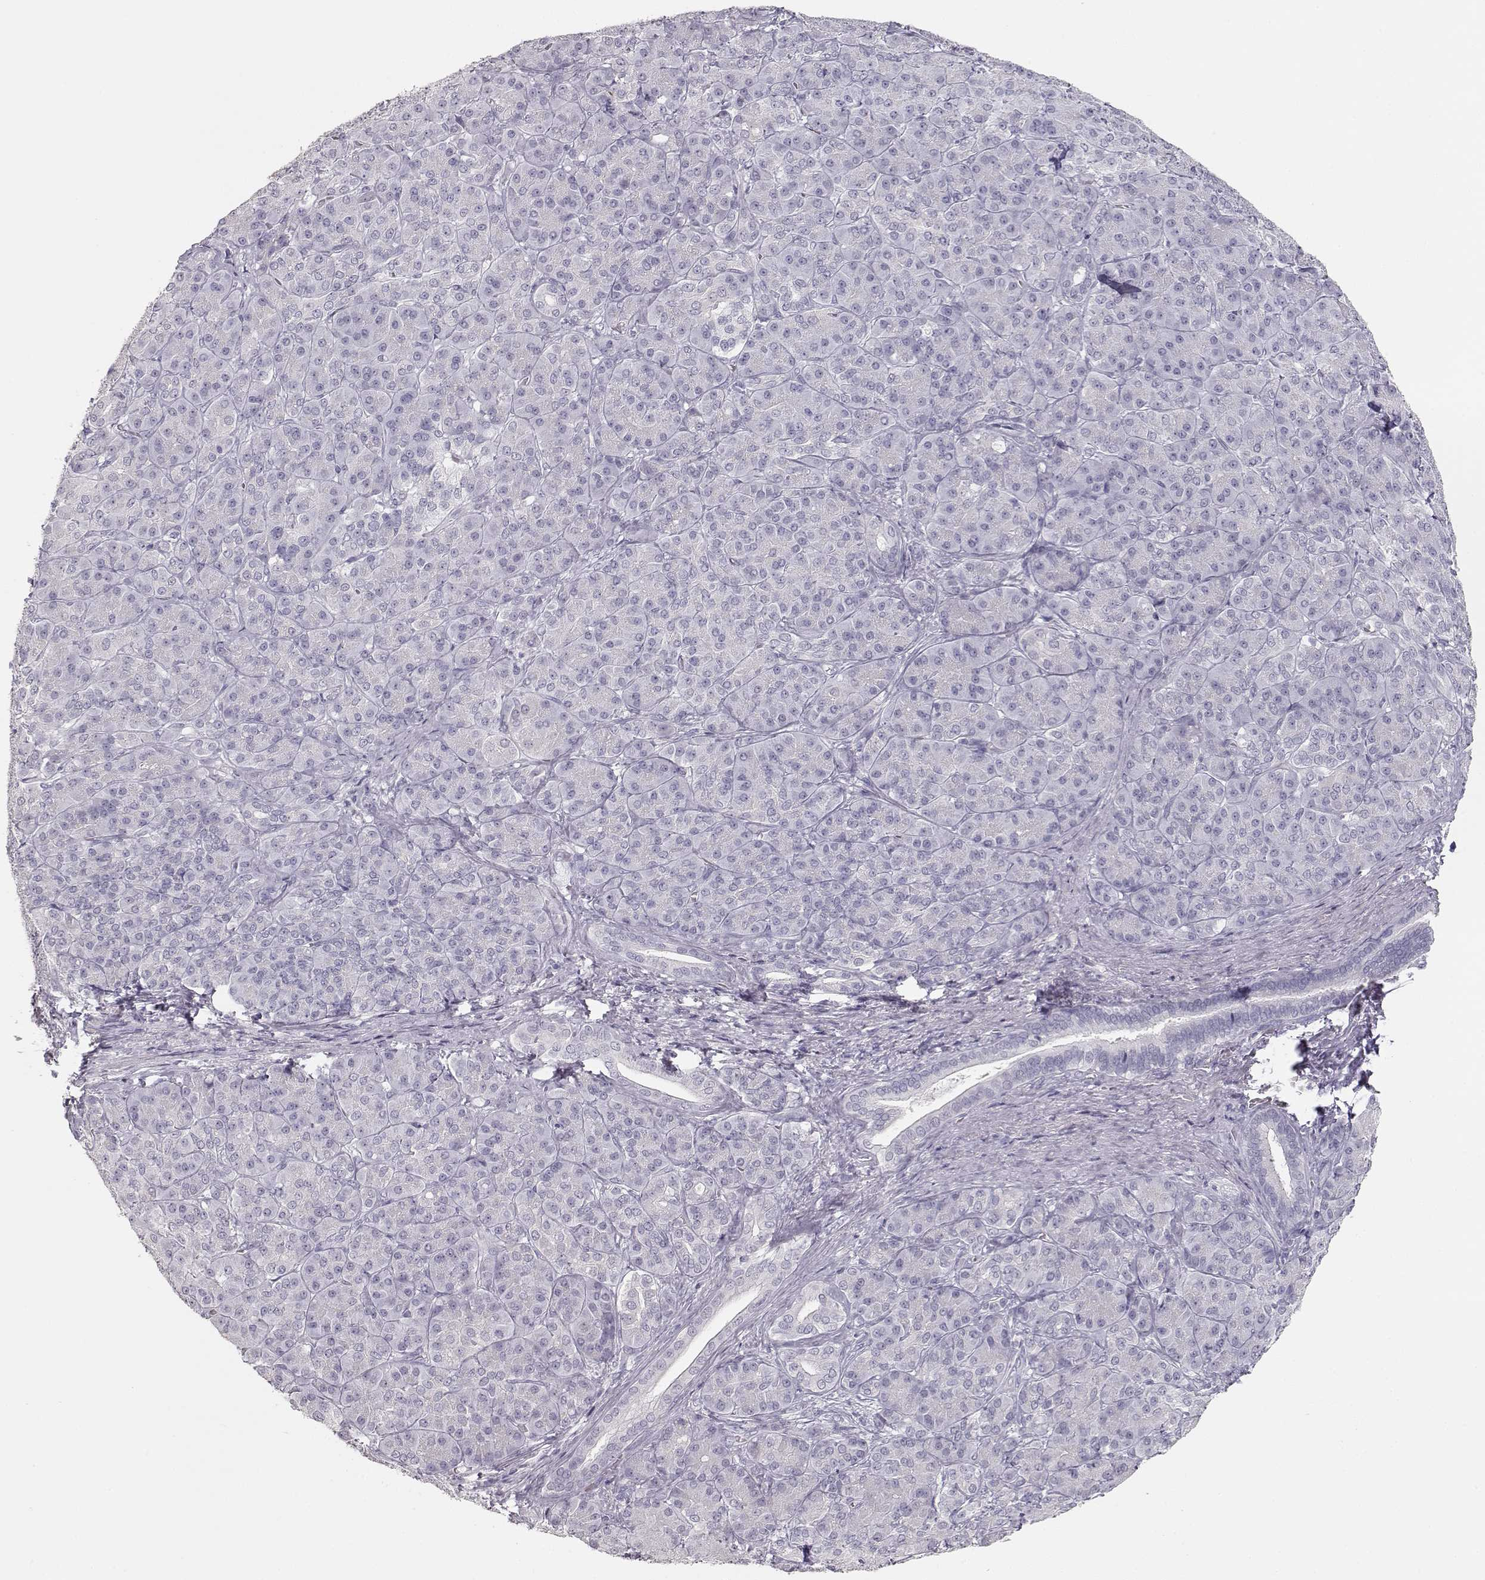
{"staining": {"intensity": "negative", "quantity": "none", "location": "none"}, "tissue": "pancreatic cancer", "cell_type": "Tumor cells", "image_type": "cancer", "snomed": [{"axis": "morphology", "description": "Normal tissue, NOS"}, {"axis": "morphology", "description": "Inflammation, NOS"}, {"axis": "morphology", "description": "Adenocarcinoma, NOS"}, {"axis": "topography", "description": "Pancreas"}], "caption": "Tumor cells show no significant protein staining in pancreatic cancer (adenocarcinoma).", "gene": "TKTL1", "patient": {"sex": "male", "age": 57}}